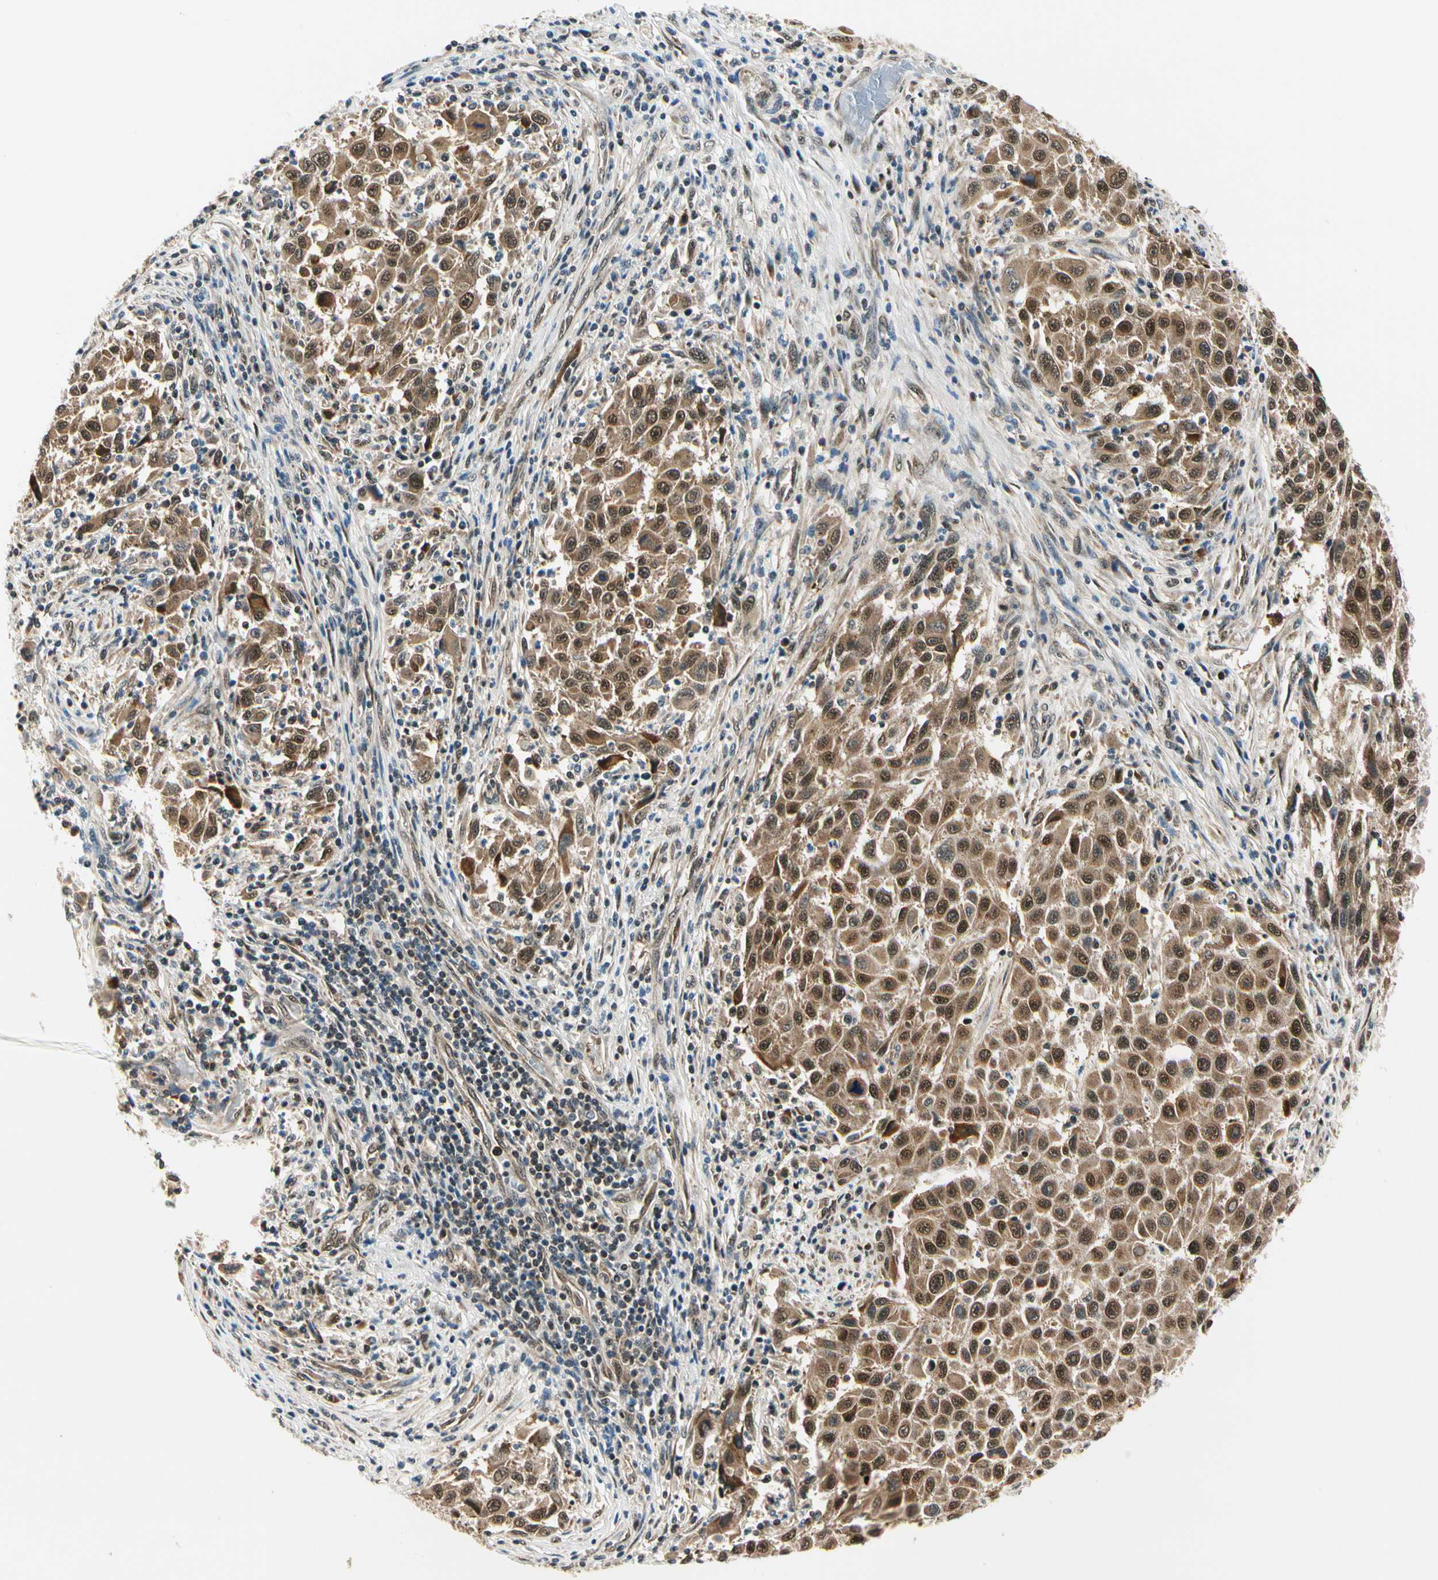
{"staining": {"intensity": "strong", "quantity": ">75%", "location": "cytoplasmic/membranous"}, "tissue": "melanoma", "cell_type": "Tumor cells", "image_type": "cancer", "snomed": [{"axis": "morphology", "description": "Malignant melanoma, Metastatic site"}, {"axis": "topography", "description": "Lymph node"}], "caption": "A brown stain highlights strong cytoplasmic/membranous positivity of a protein in malignant melanoma (metastatic site) tumor cells.", "gene": "PDK2", "patient": {"sex": "male", "age": 61}}